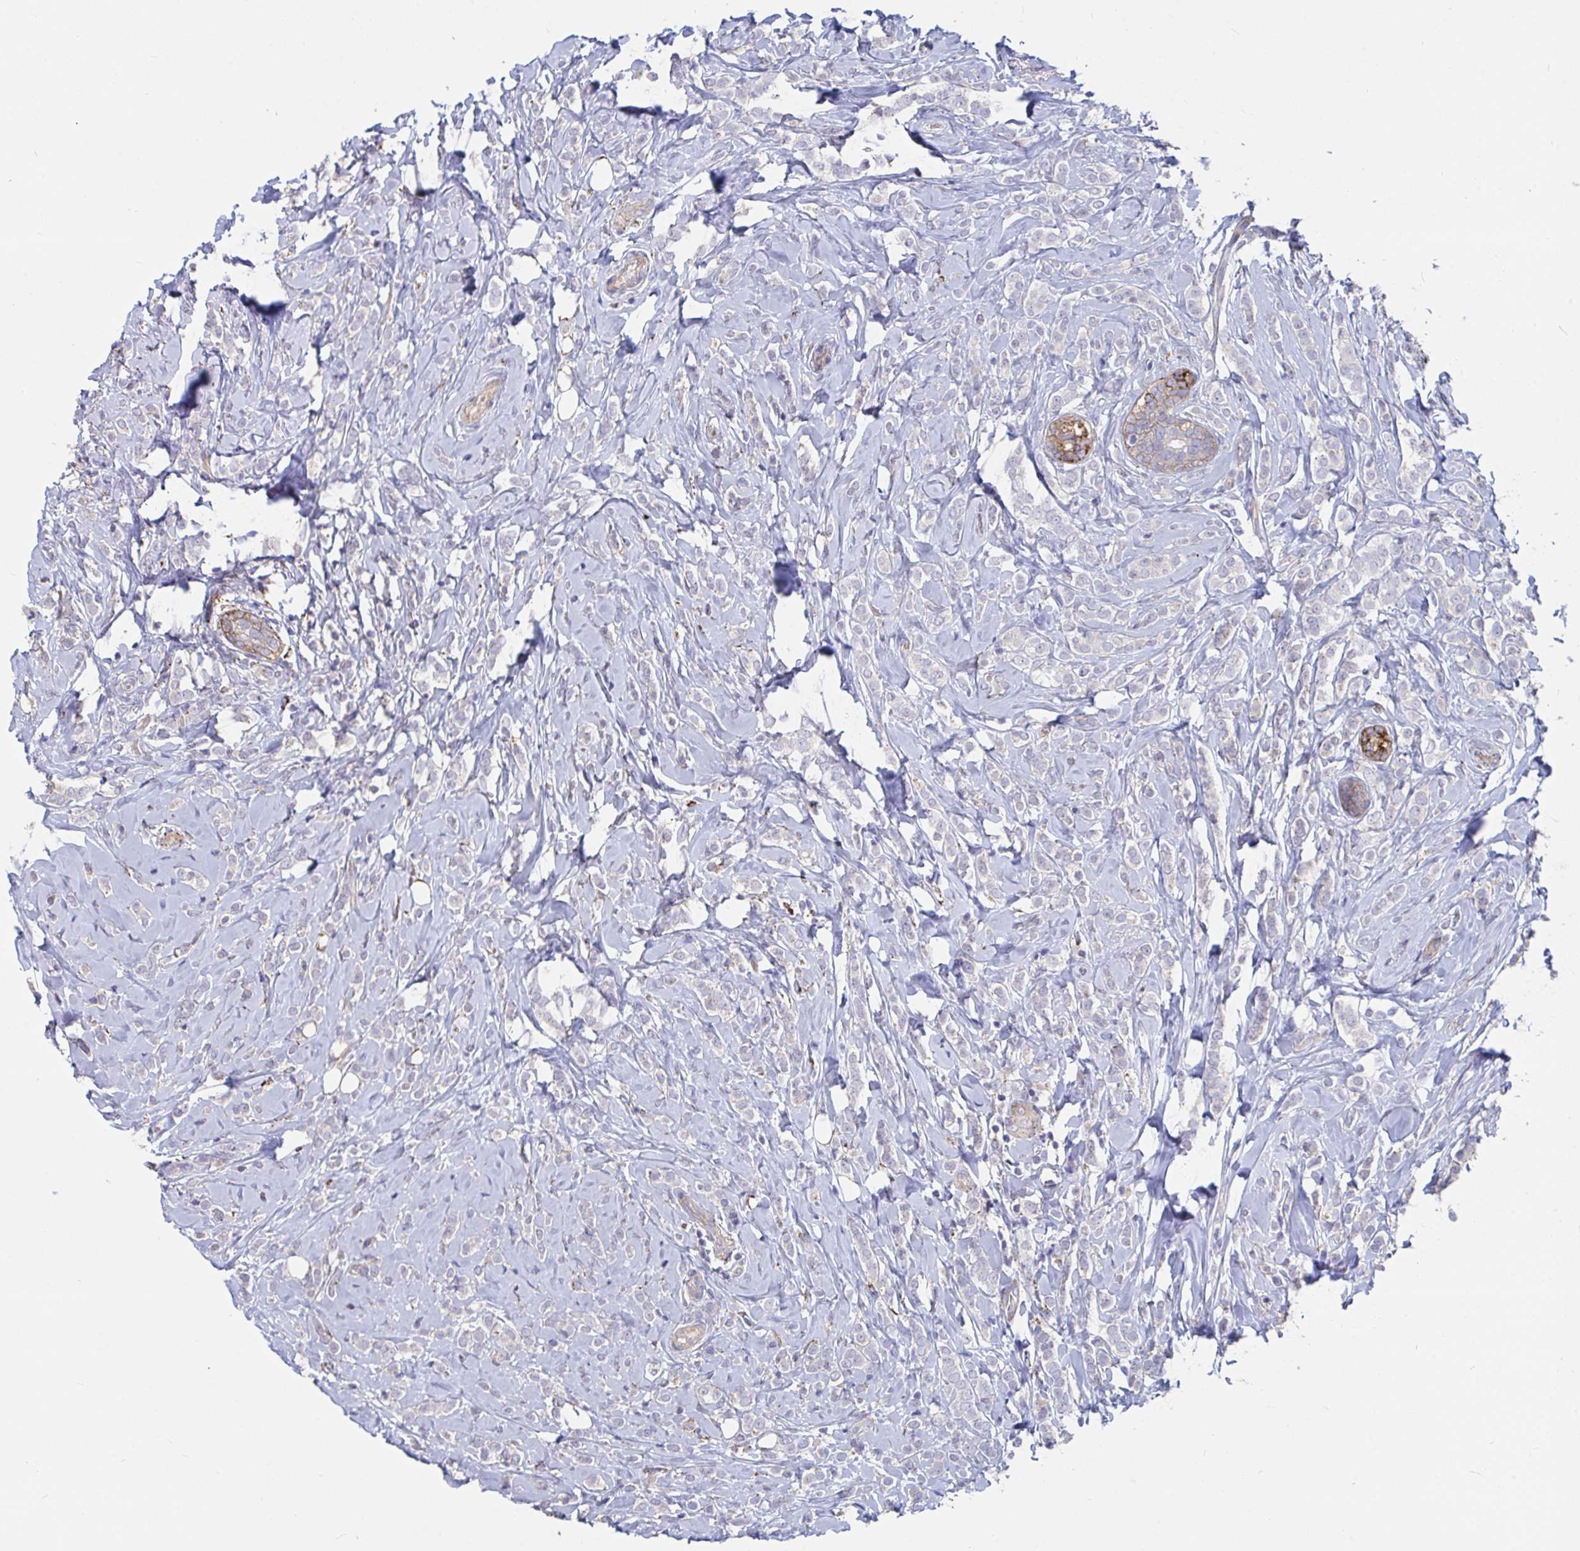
{"staining": {"intensity": "negative", "quantity": "none", "location": "none"}, "tissue": "breast cancer", "cell_type": "Tumor cells", "image_type": "cancer", "snomed": [{"axis": "morphology", "description": "Lobular carcinoma"}, {"axis": "topography", "description": "Breast"}], "caption": "An image of lobular carcinoma (breast) stained for a protein exhibits no brown staining in tumor cells. The staining is performed using DAB brown chromogen with nuclei counter-stained in using hematoxylin.", "gene": "FAM156B", "patient": {"sex": "female", "age": 49}}